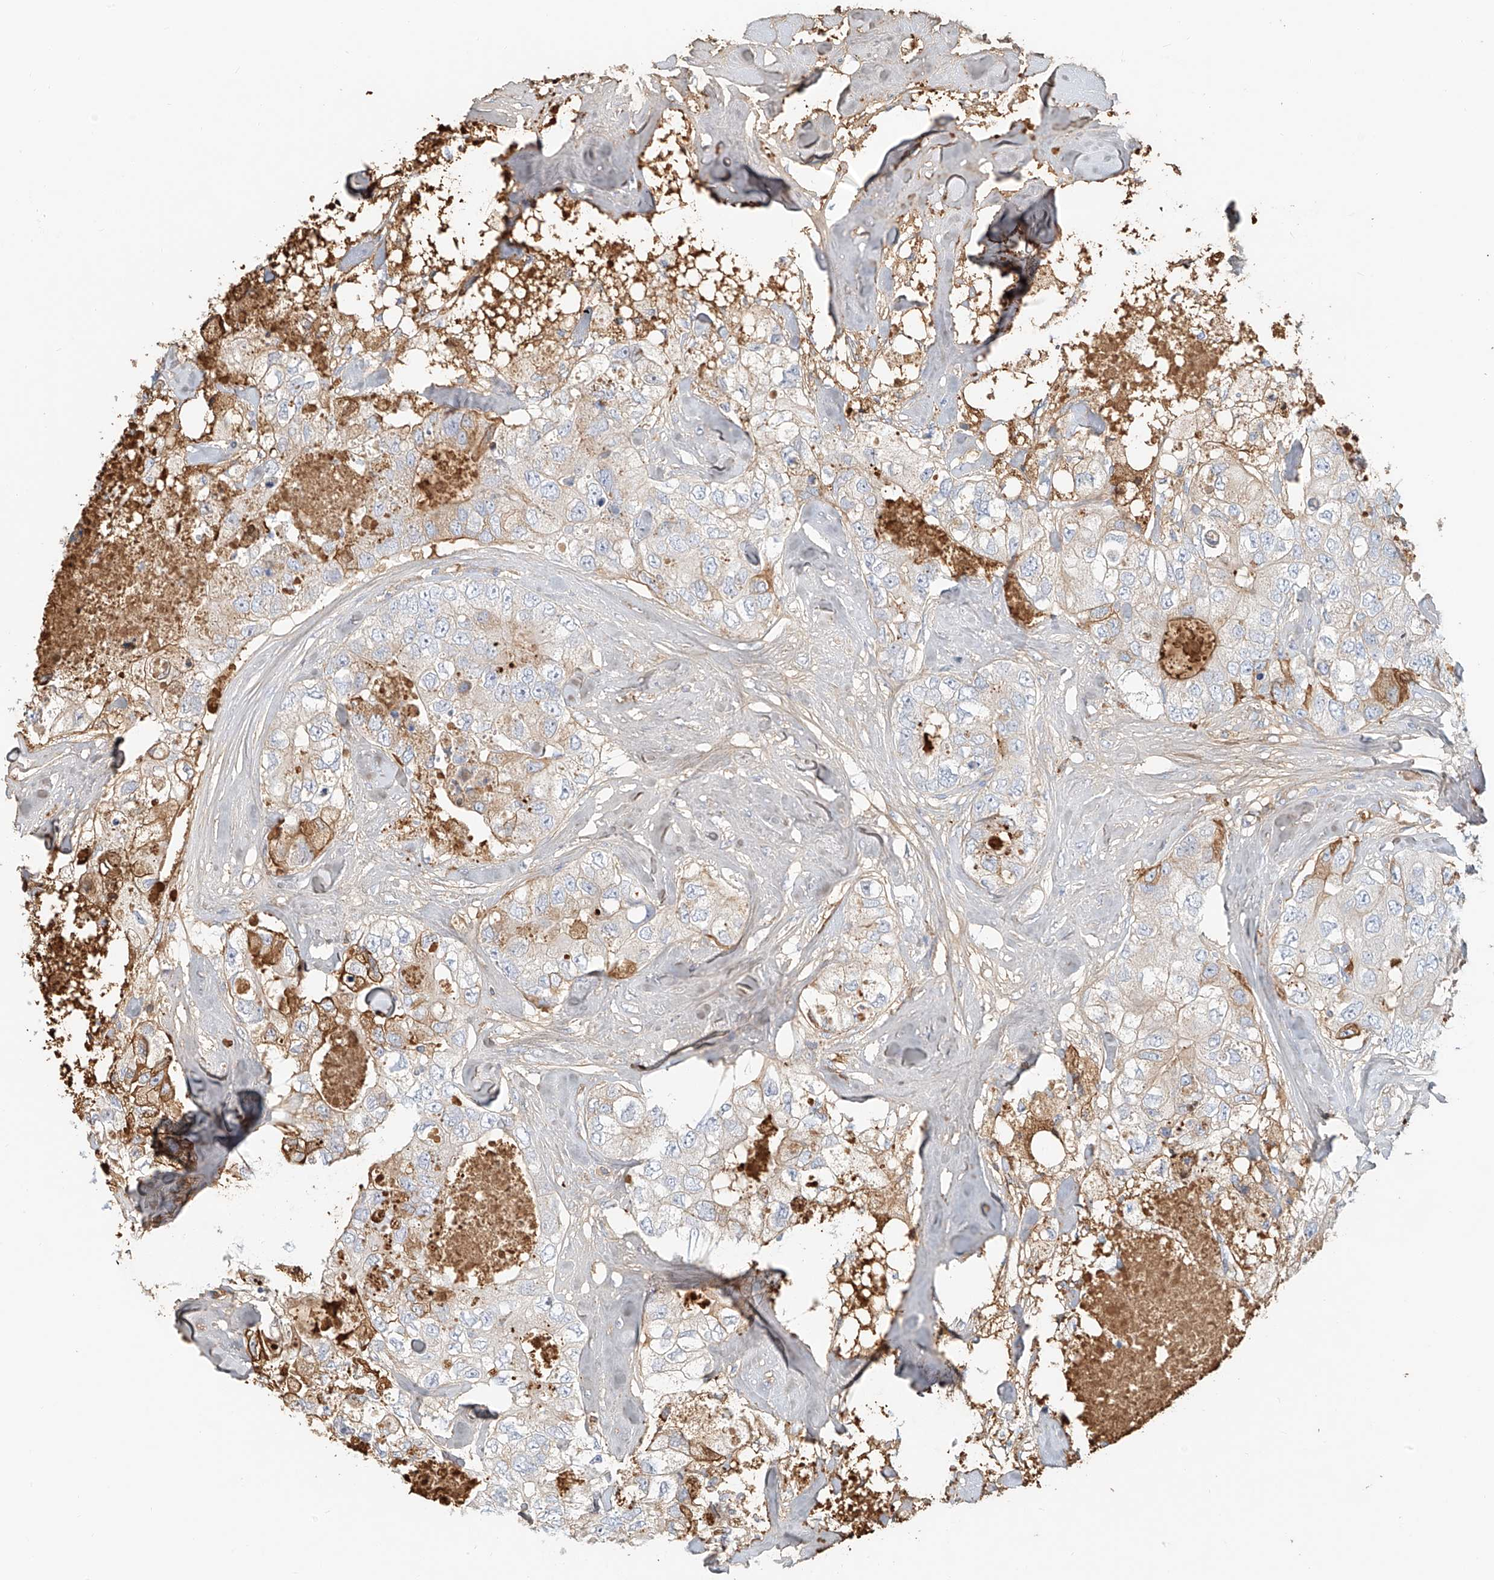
{"staining": {"intensity": "moderate", "quantity": "<25%", "location": "cytoplasmic/membranous"}, "tissue": "breast cancer", "cell_type": "Tumor cells", "image_type": "cancer", "snomed": [{"axis": "morphology", "description": "Duct carcinoma"}, {"axis": "topography", "description": "Breast"}], "caption": "High-magnification brightfield microscopy of breast infiltrating ductal carcinoma stained with DAB (brown) and counterstained with hematoxylin (blue). tumor cells exhibit moderate cytoplasmic/membranous expression is appreciated in about<25% of cells.", "gene": "ZFP30", "patient": {"sex": "female", "age": 62}}